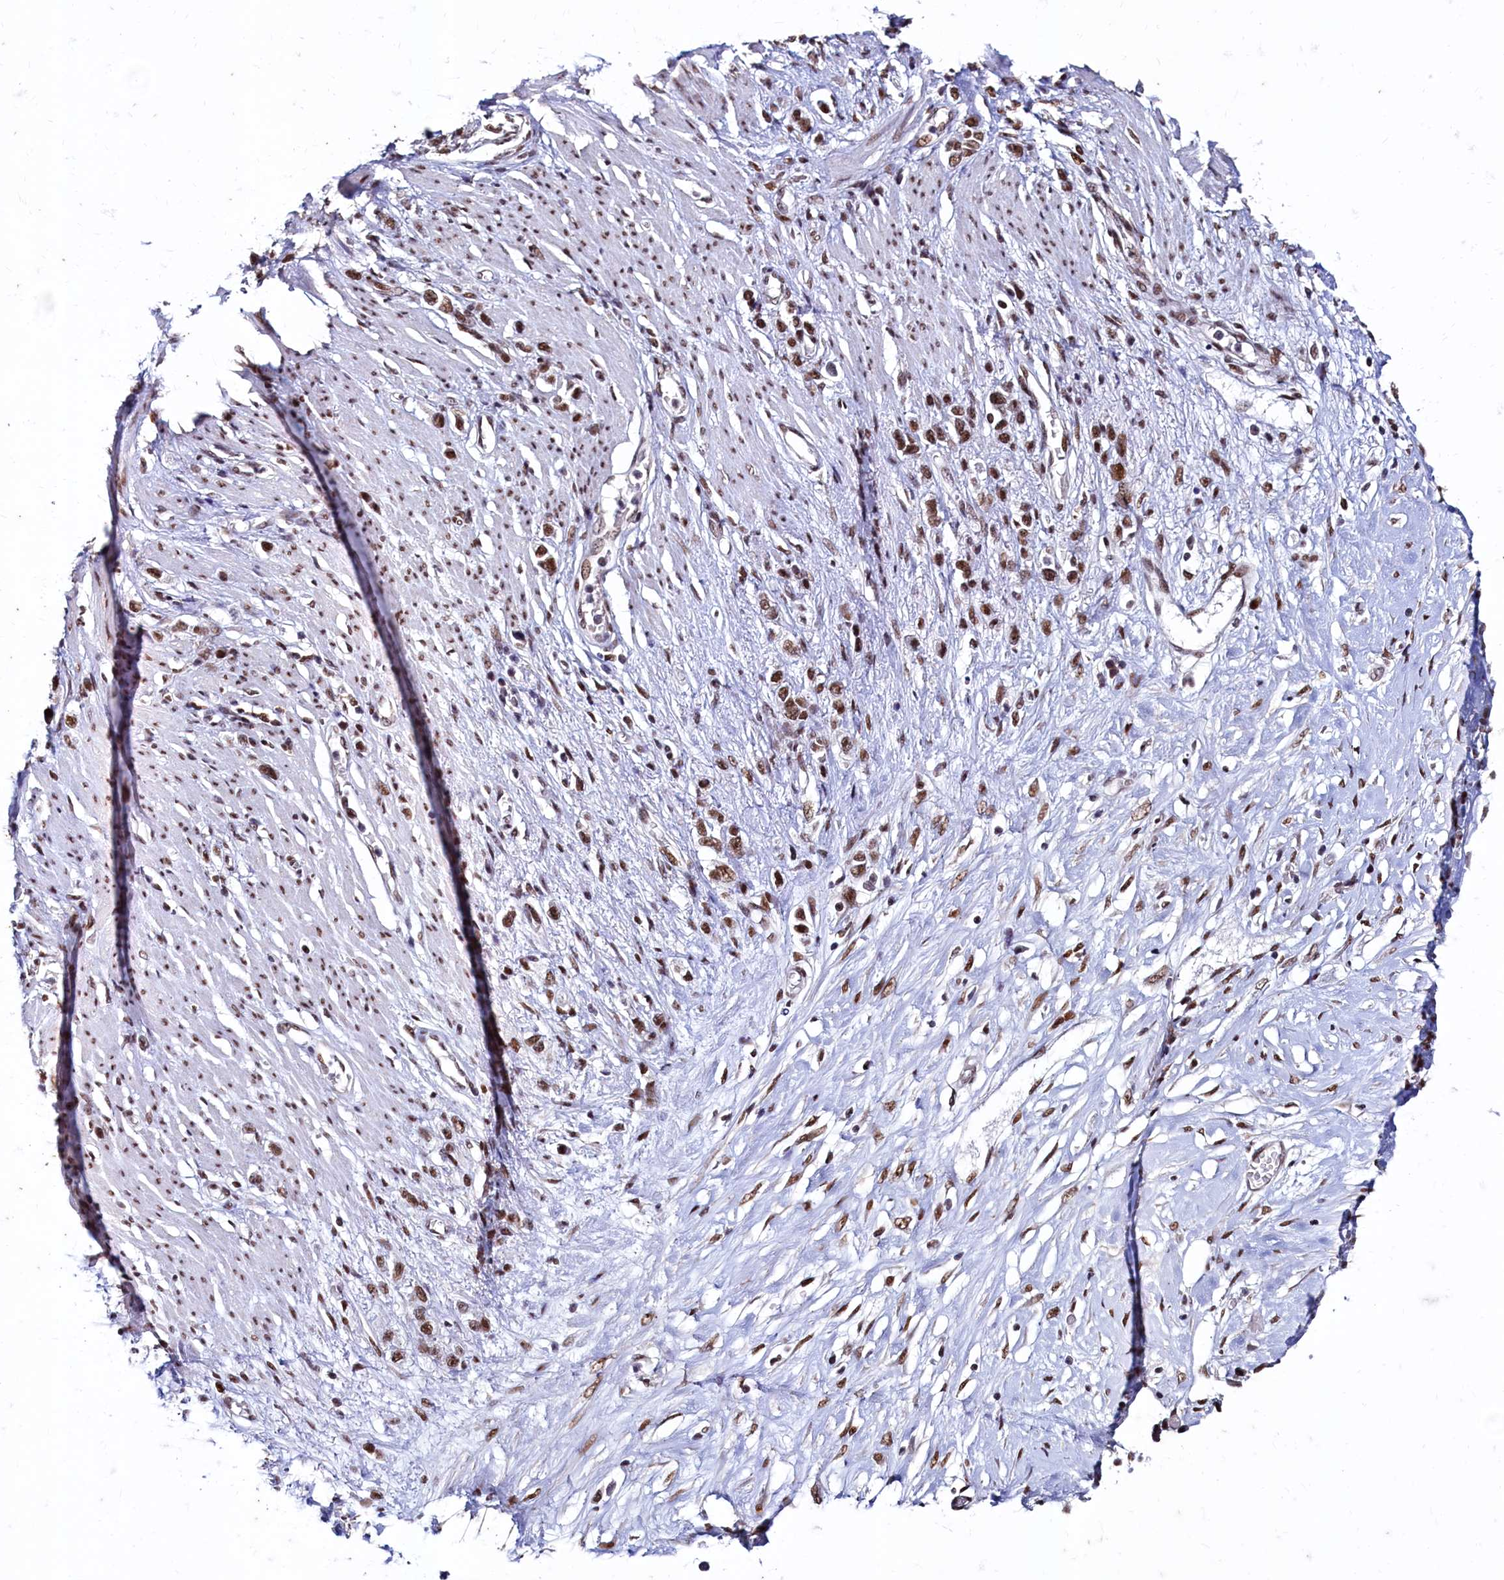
{"staining": {"intensity": "strong", "quantity": ">75%", "location": "nuclear"}, "tissue": "stomach cancer", "cell_type": "Tumor cells", "image_type": "cancer", "snomed": [{"axis": "morphology", "description": "Adenocarcinoma, NOS"}, {"axis": "morphology", "description": "Adenocarcinoma, High grade"}, {"axis": "topography", "description": "Stomach, upper"}, {"axis": "topography", "description": "Stomach, lower"}], "caption": "Strong nuclear staining for a protein is appreciated in approximately >75% of tumor cells of stomach cancer (adenocarcinoma) using IHC.", "gene": "CPSF7", "patient": {"sex": "female", "age": 65}}